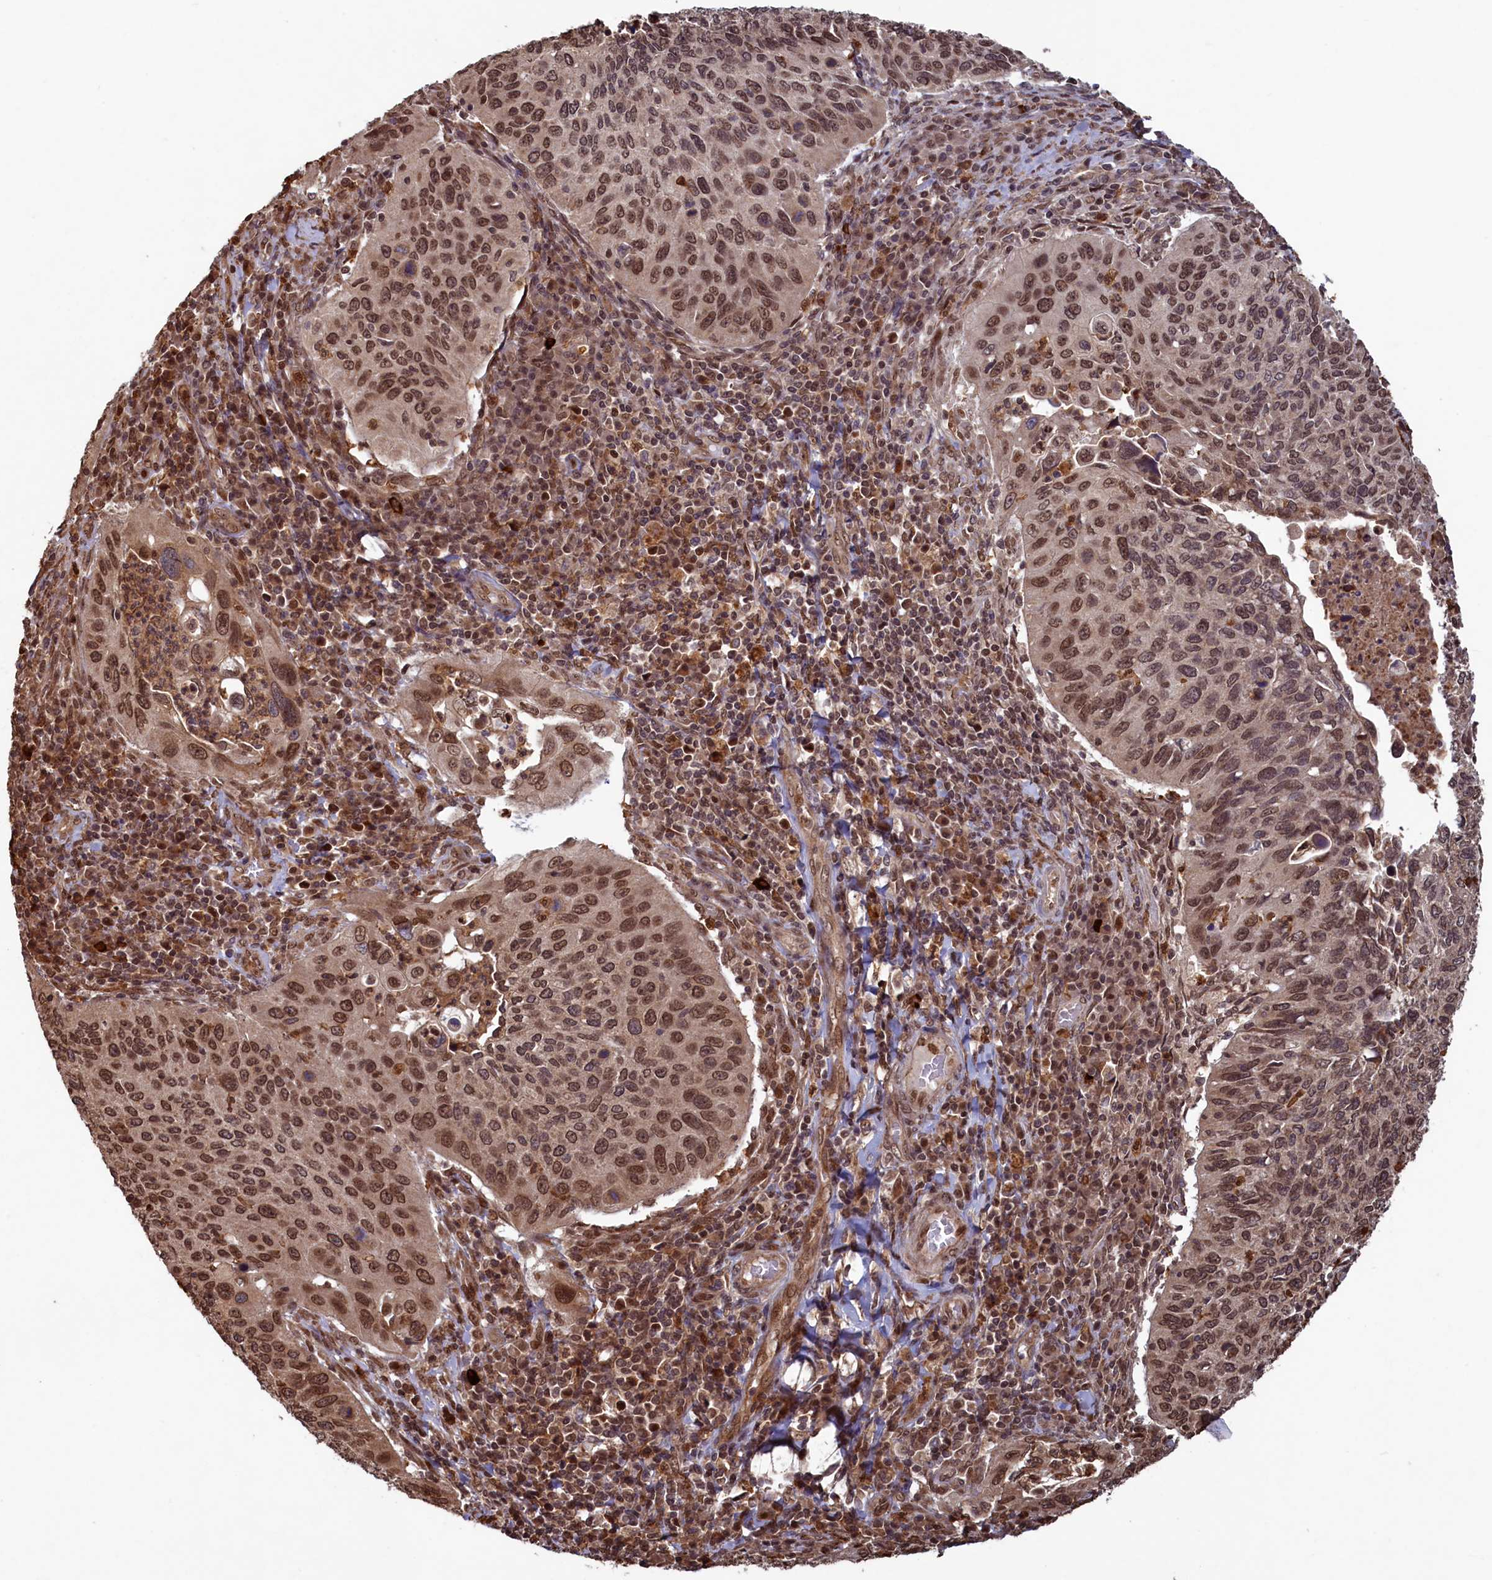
{"staining": {"intensity": "moderate", "quantity": ">75%", "location": "nuclear"}, "tissue": "cervical cancer", "cell_type": "Tumor cells", "image_type": "cancer", "snomed": [{"axis": "morphology", "description": "Squamous cell carcinoma, NOS"}, {"axis": "topography", "description": "Cervix"}], "caption": "Immunohistochemistry of cervical cancer reveals medium levels of moderate nuclear positivity in approximately >75% of tumor cells. (IHC, brightfield microscopy, high magnification).", "gene": "NAE1", "patient": {"sex": "female", "age": 38}}